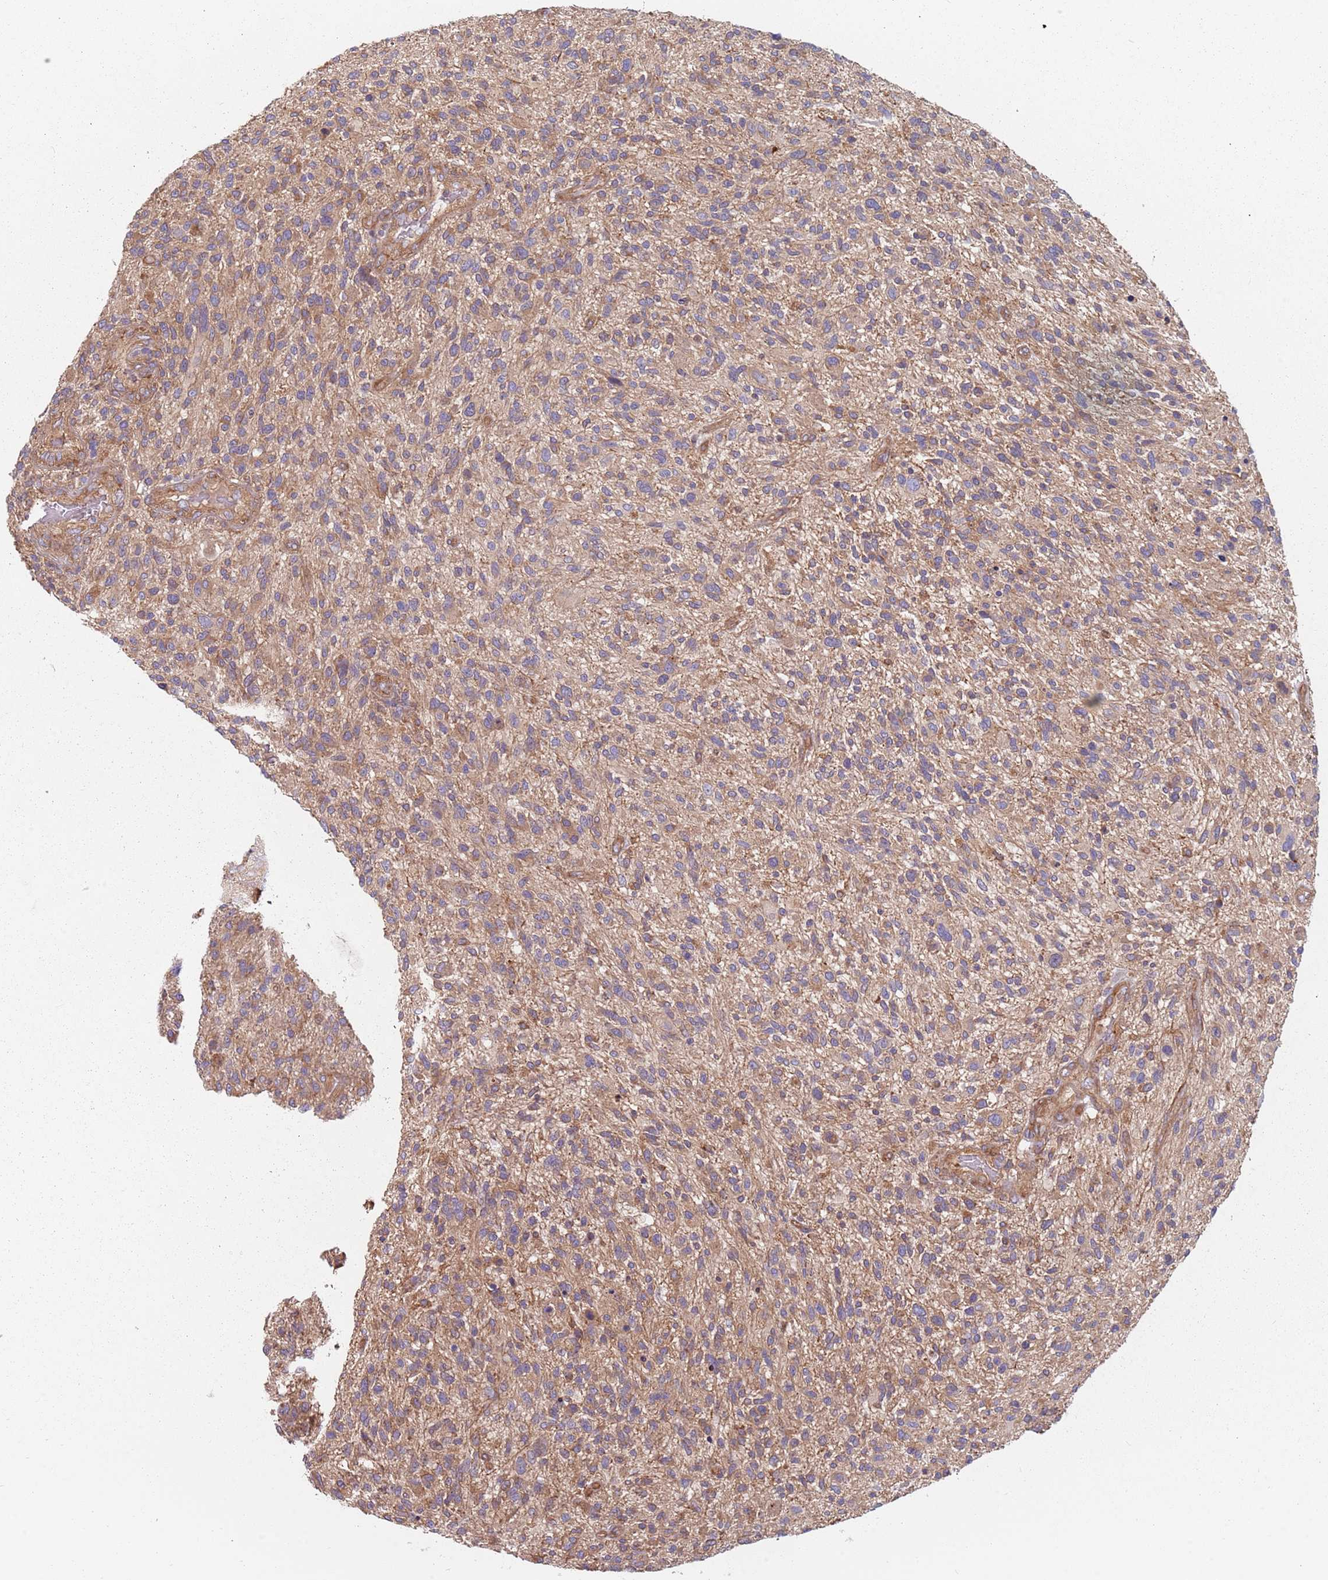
{"staining": {"intensity": "weak", "quantity": "25%-75%", "location": "cytoplasmic/membranous"}, "tissue": "glioma", "cell_type": "Tumor cells", "image_type": "cancer", "snomed": [{"axis": "morphology", "description": "Glioma, malignant, High grade"}, {"axis": "topography", "description": "Brain"}], "caption": "This is a micrograph of IHC staining of glioma, which shows weak positivity in the cytoplasmic/membranous of tumor cells.", "gene": "SPDL1", "patient": {"sex": "male", "age": 47}}